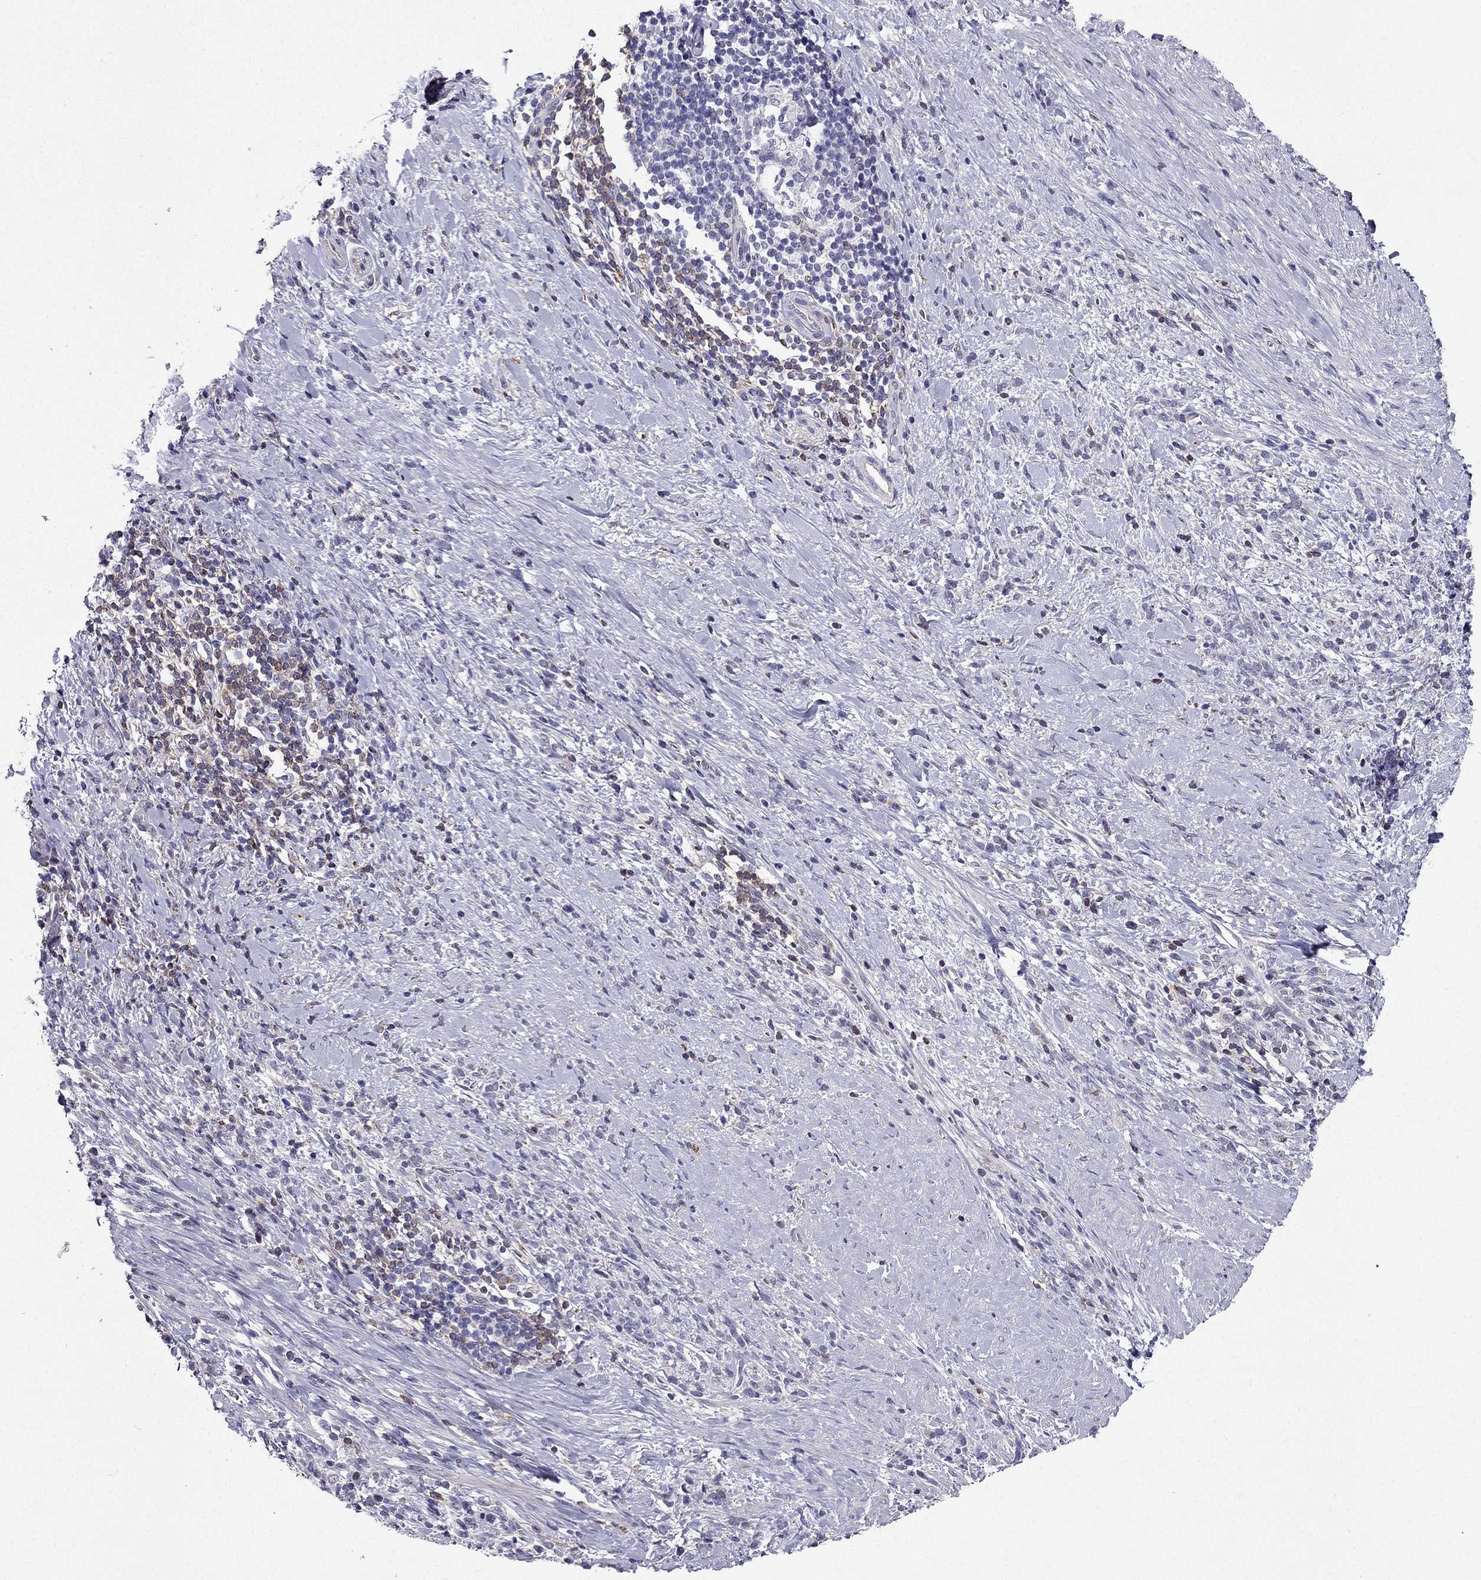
{"staining": {"intensity": "negative", "quantity": "none", "location": "none"}, "tissue": "stomach cancer", "cell_type": "Tumor cells", "image_type": "cancer", "snomed": [{"axis": "morphology", "description": "Adenocarcinoma, NOS"}, {"axis": "topography", "description": "Stomach"}], "caption": "Human adenocarcinoma (stomach) stained for a protein using immunohistochemistry (IHC) shows no staining in tumor cells.", "gene": "AAK1", "patient": {"sex": "female", "age": 57}}